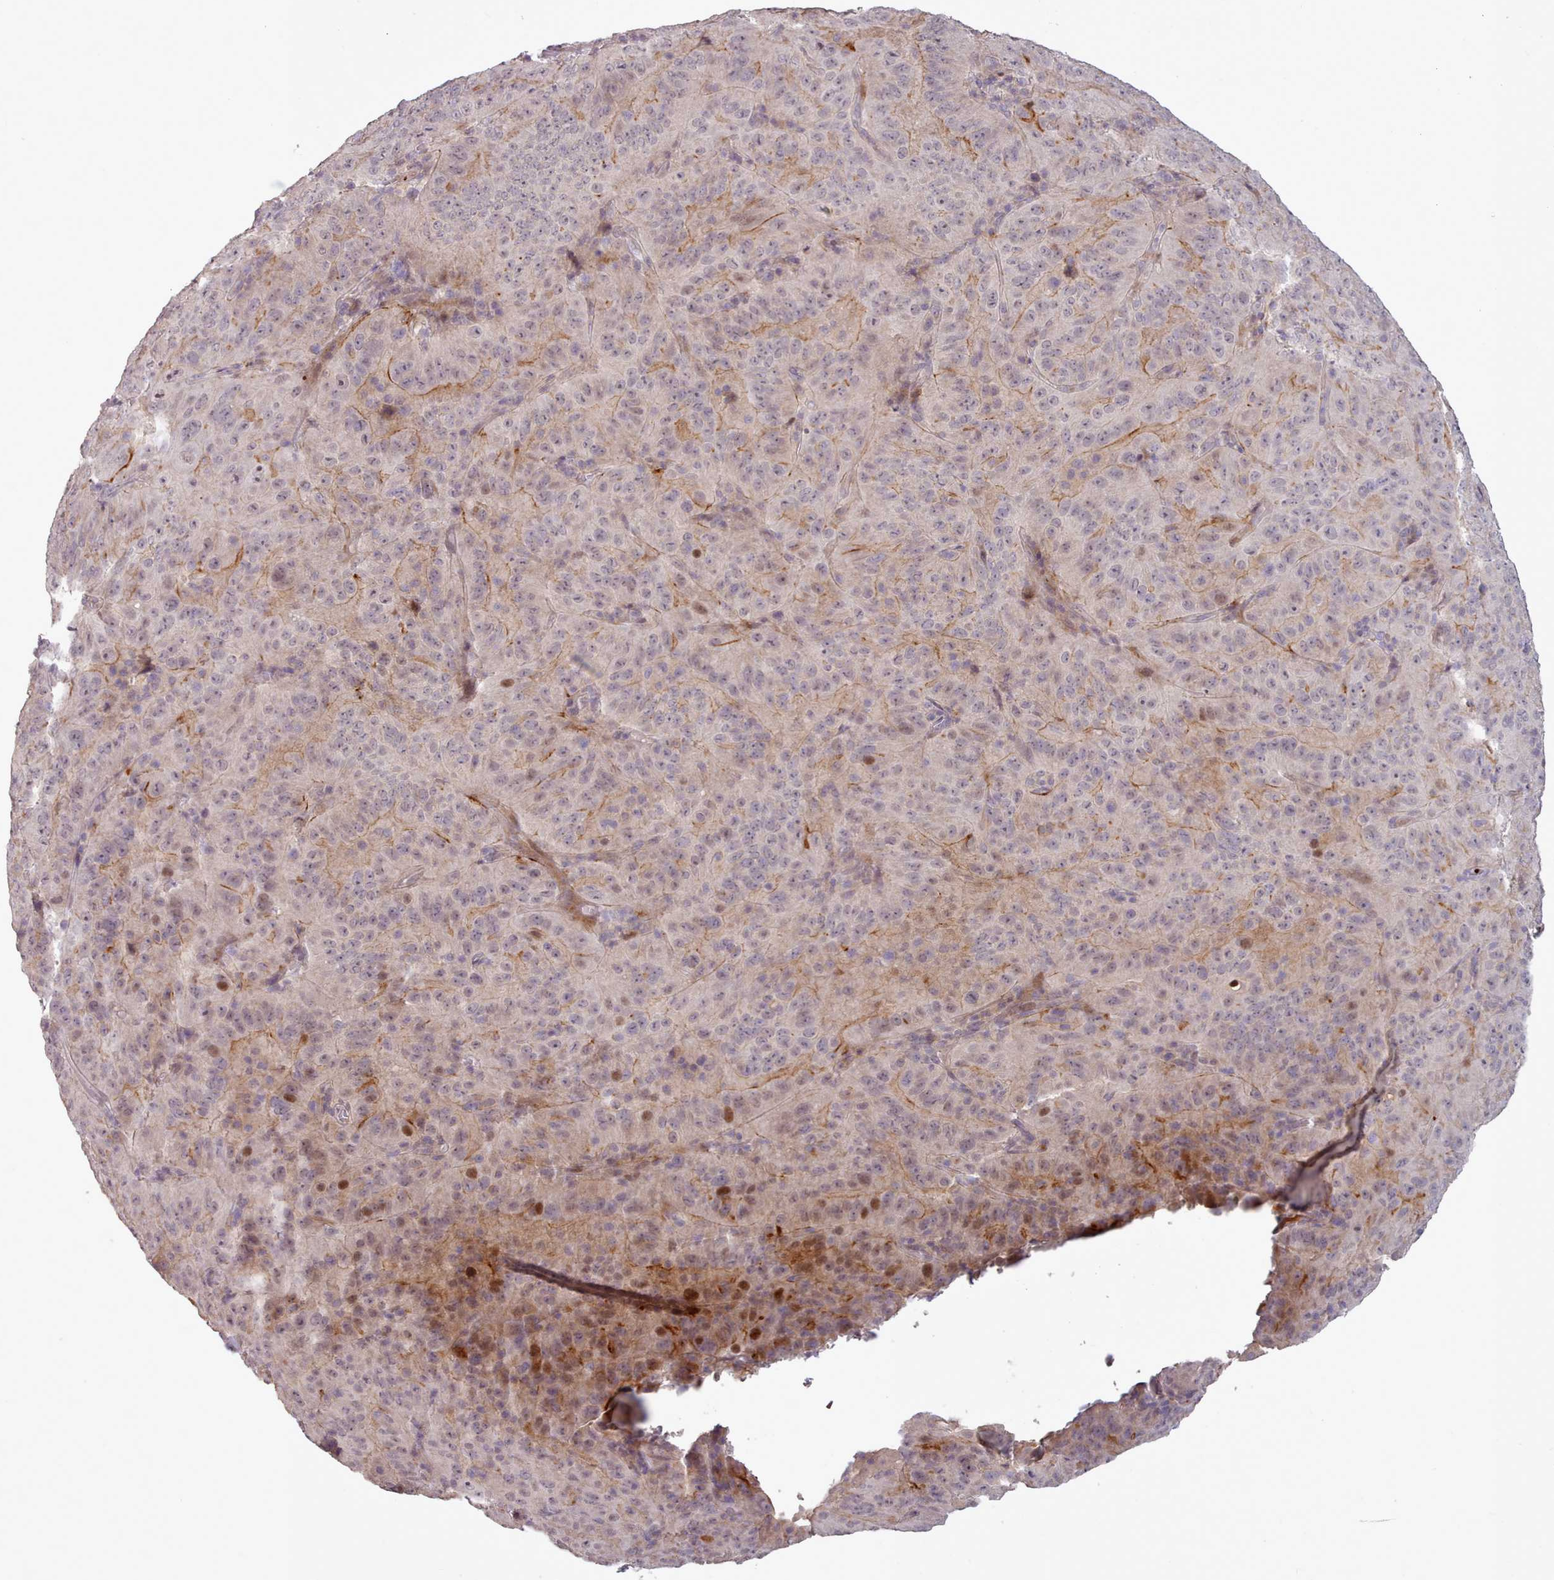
{"staining": {"intensity": "negative", "quantity": "none", "location": "none"}, "tissue": "pancreatic cancer", "cell_type": "Tumor cells", "image_type": "cancer", "snomed": [{"axis": "morphology", "description": "Adenocarcinoma, NOS"}, {"axis": "topography", "description": "Pancreas"}], "caption": "Adenocarcinoma (pancreatic) was stained to show a protein in brown. There is no significant staining in tumor cells.", "gene": "LEFTY2", "patient": {"sex": "male", "age": 63}}